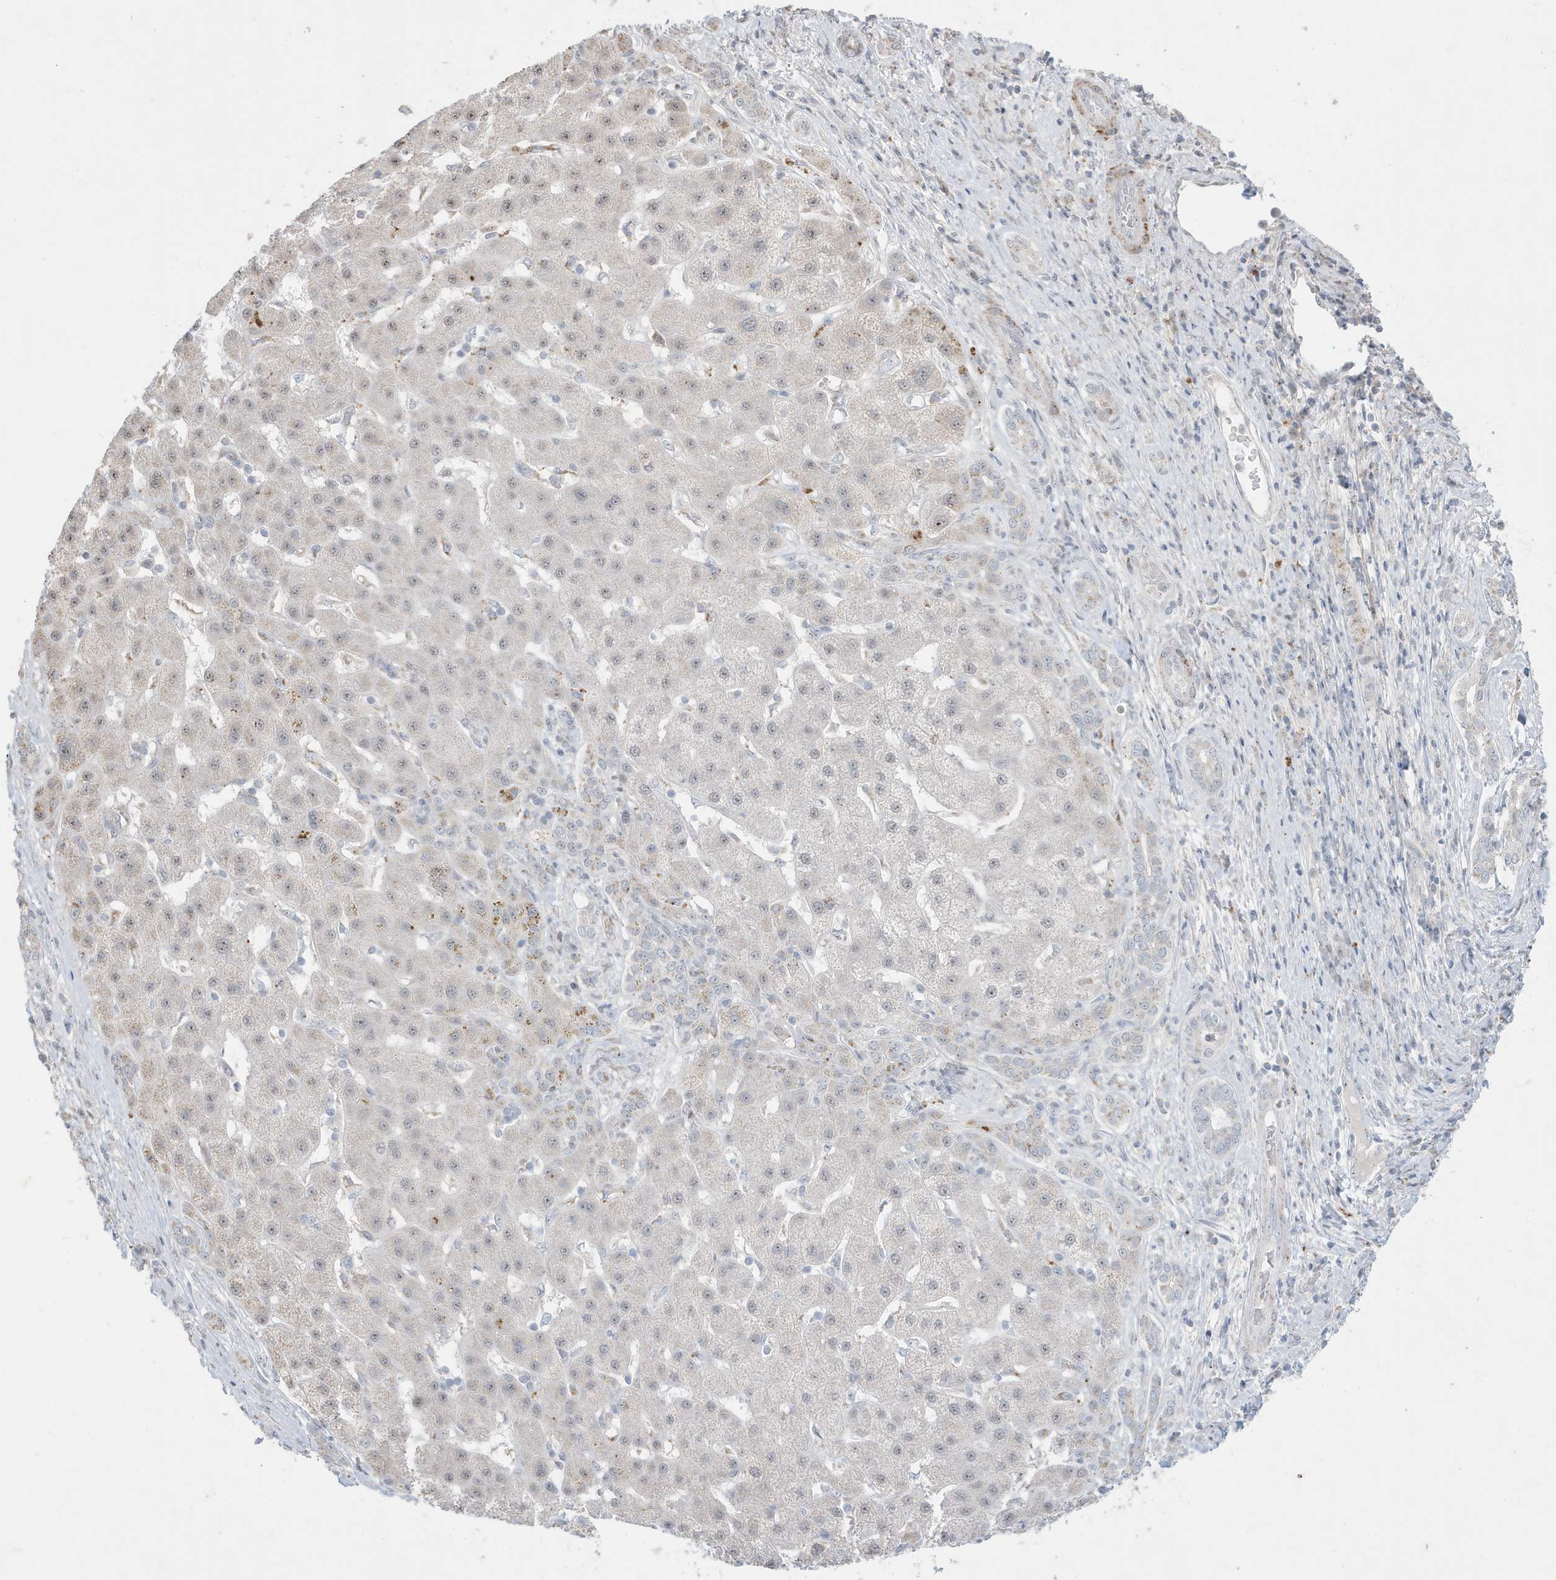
{"staining": {"intensity": "weak", "quantity": "<25%", "location": "cytoplasmic/membranous"}, "tissue": "liver cancer", "cell_type": "Tumor cells", "image_type": "cancer", "snomed": [{"axis": "morphology", "description": "Carcinoma, Hepatocellular, NOS"}, {"axis": "topography", "description": "Liver"}], "caption": "IHC photomicrograph of hepatocellular carcinoma (liver) stained for a protein (brown), which shows no expression in tumor cells. (DAB (3,3'-diaminobenzidine) immunohistochemistry (IHC) with hematoxylin counter stain).", "gene": "FNDC1", "patient": {"sex": "male", "age": 65}}